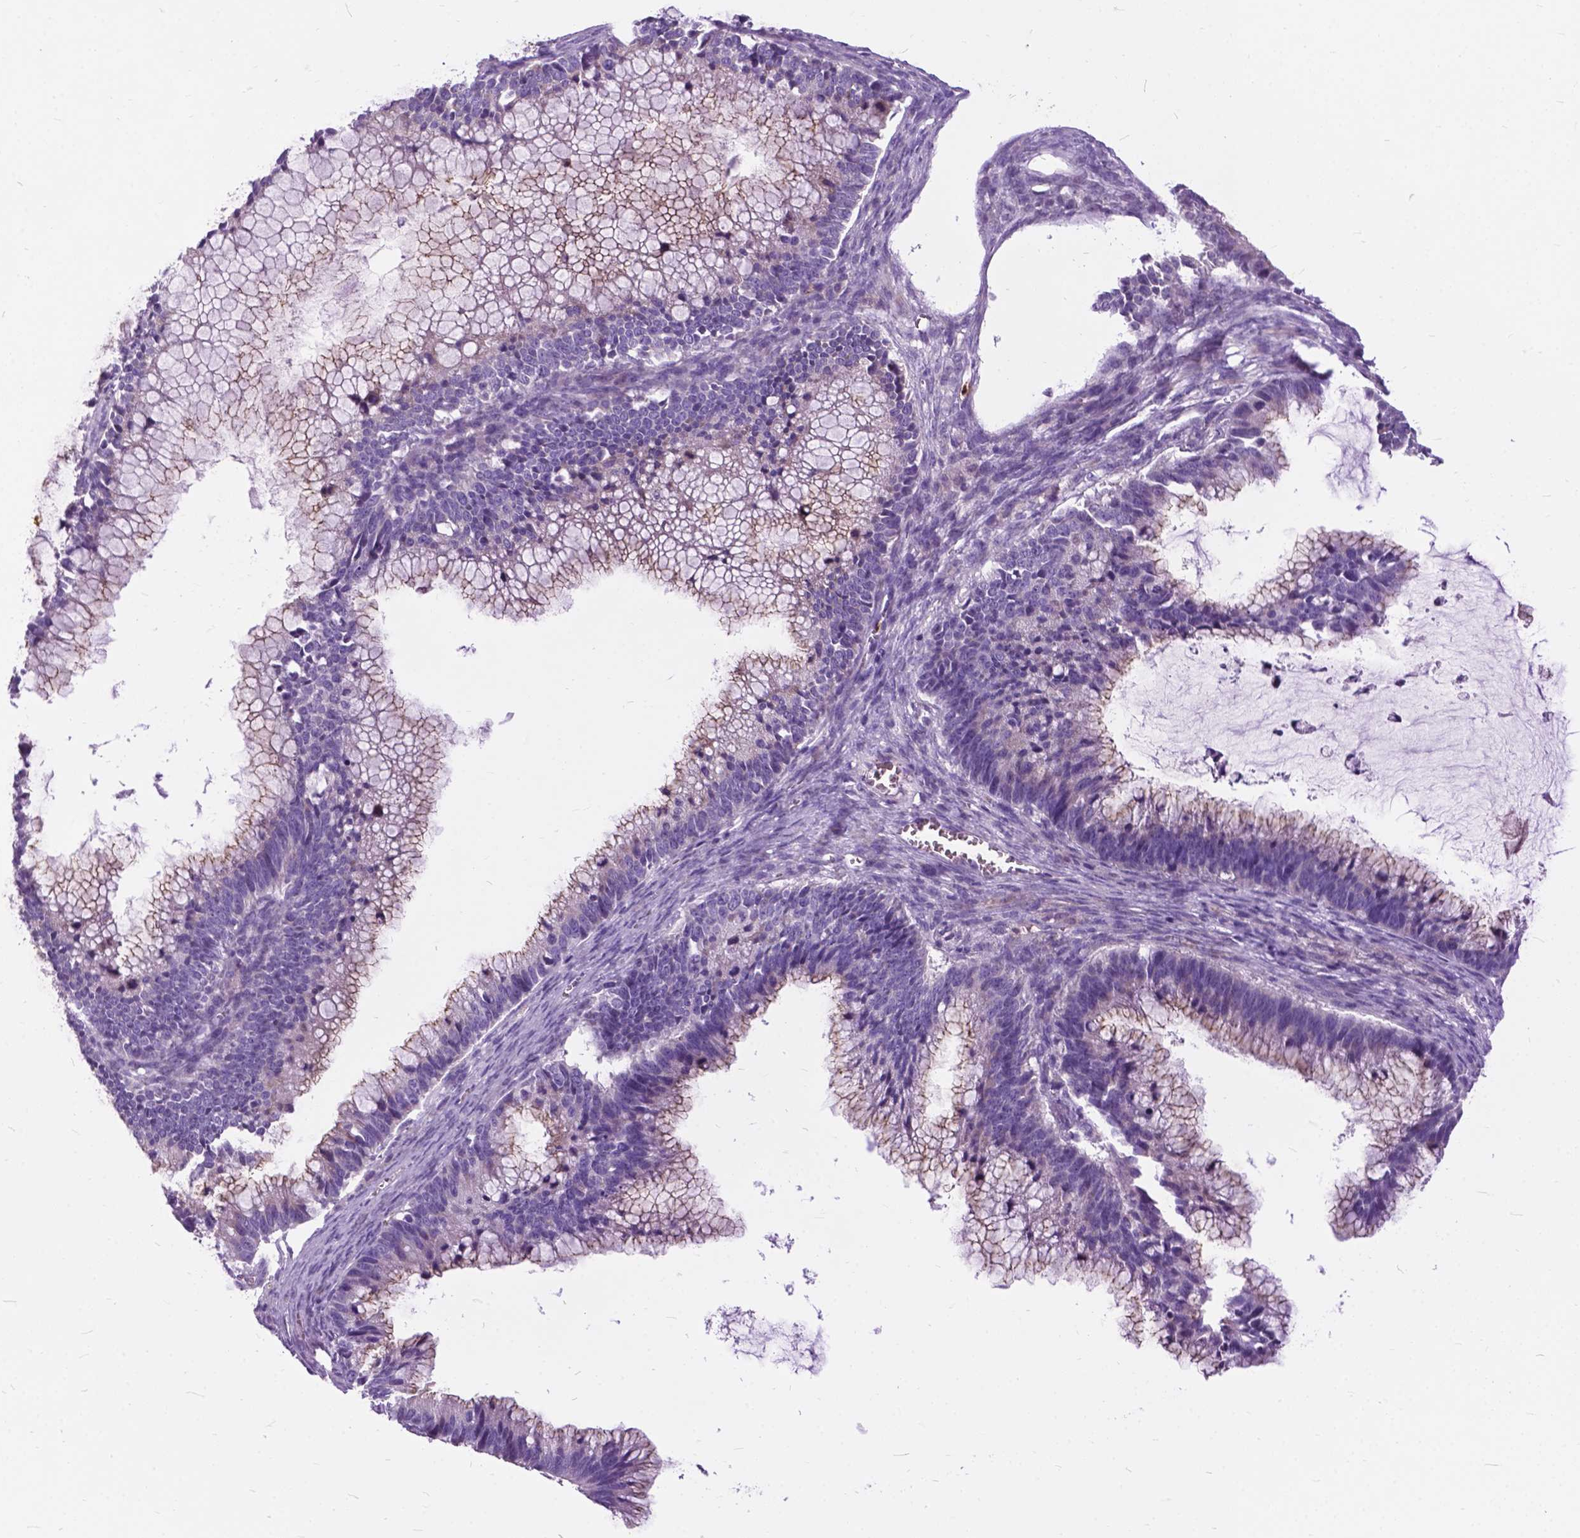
{"staining": {"intensity": "moderate", "quantity": "<25%", "location": "cytoplasmic/membranous"}, "tissue": "ovarian cancer", "cell_type": "Tumor cells", "image_type": "cancer", "snomed": [{"axis": "morphology", "description": "Cystadenocarcinoma, mucinous, NOS"}, {"axis": "topography", "description": "Ovary"}], "caption": "A histopathology image showing moderate cytoplasmic/membranous staining in about <25% of tumor cells in mucinous cystadenocarcinoma (ovarian), as visualized by brown immunohistochemical staining.", "gene": "PRR35", "patient": {"sex": "female", "age": 38}}